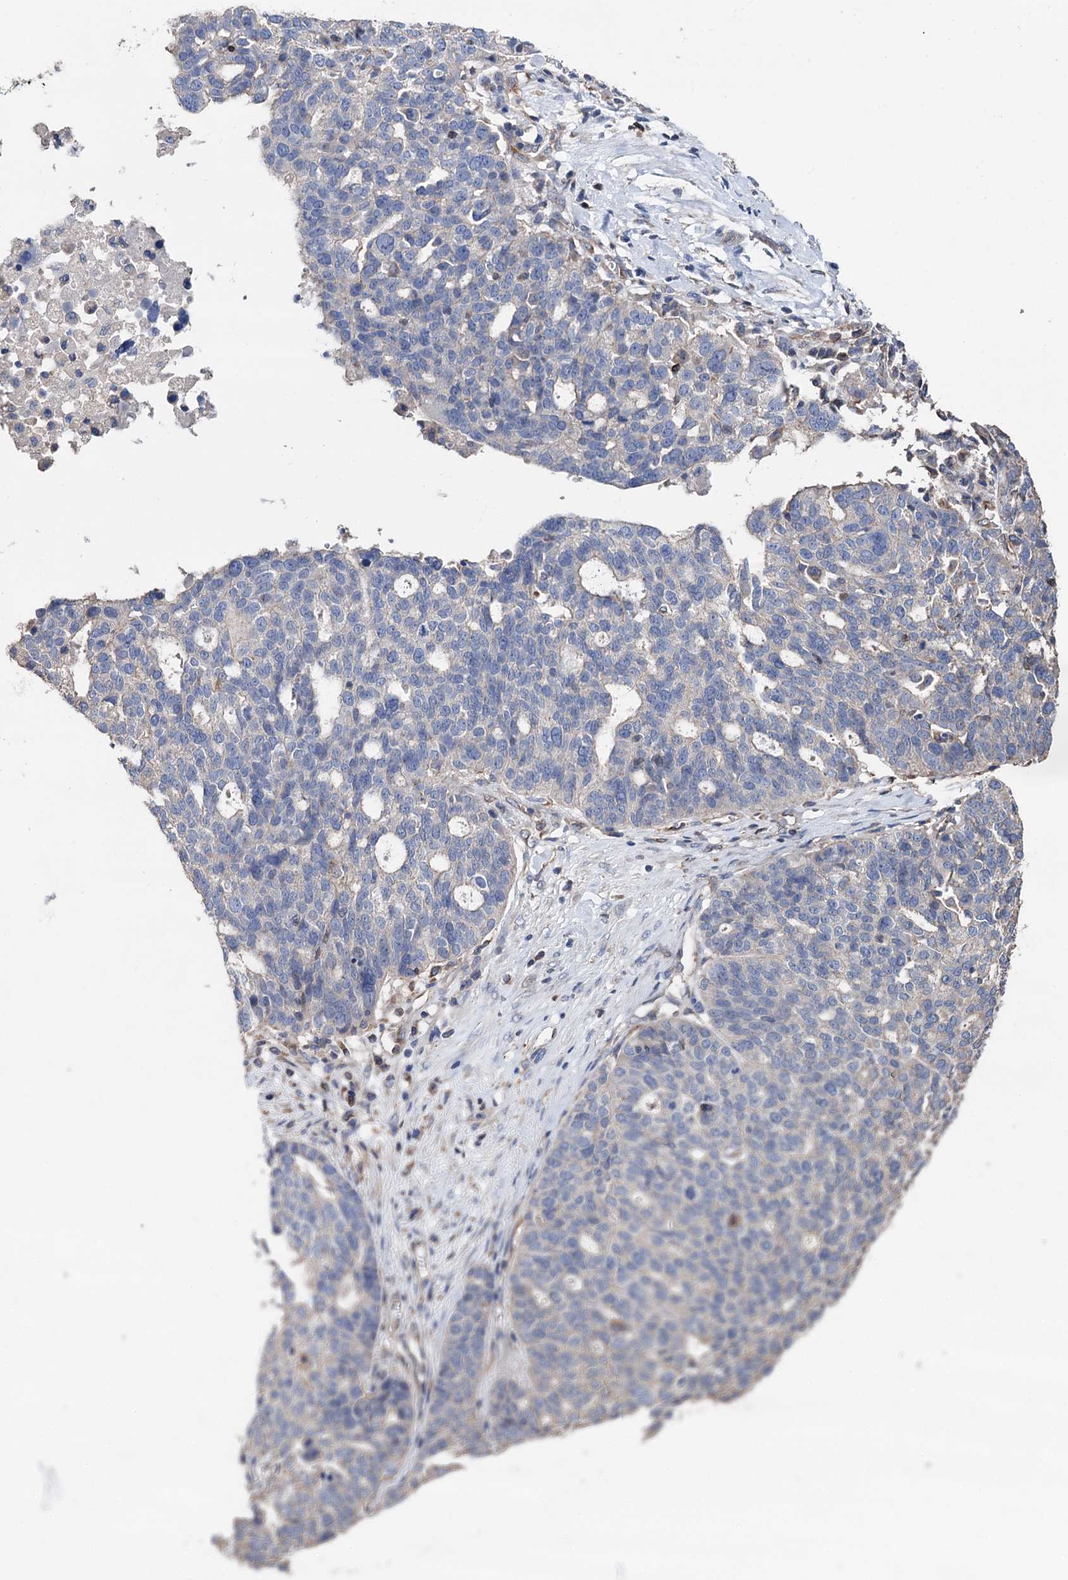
{"staining": {"intensity": "negative", "quantity": "none", "location": "none"}, "tissue": "ovarian cancer", "cell_type": "Tumor cells", "image_type": "cancer", "snomed": [{"axis": "morphology", "description": "Cystadenocarcinoma, serous, NOS"}, {"axis": "topography", "description": "Ovary"}], "caption": "A histopathology image of ovarian cancer stained for a protein displays no brown staining in tumor cells. Brightfield microscopy of IHC stained with DAB (brown) and hematoxylin (blue), captured at high magnification.", "gene": "STING1", "patient": {"sex": "female", "age": 59}}